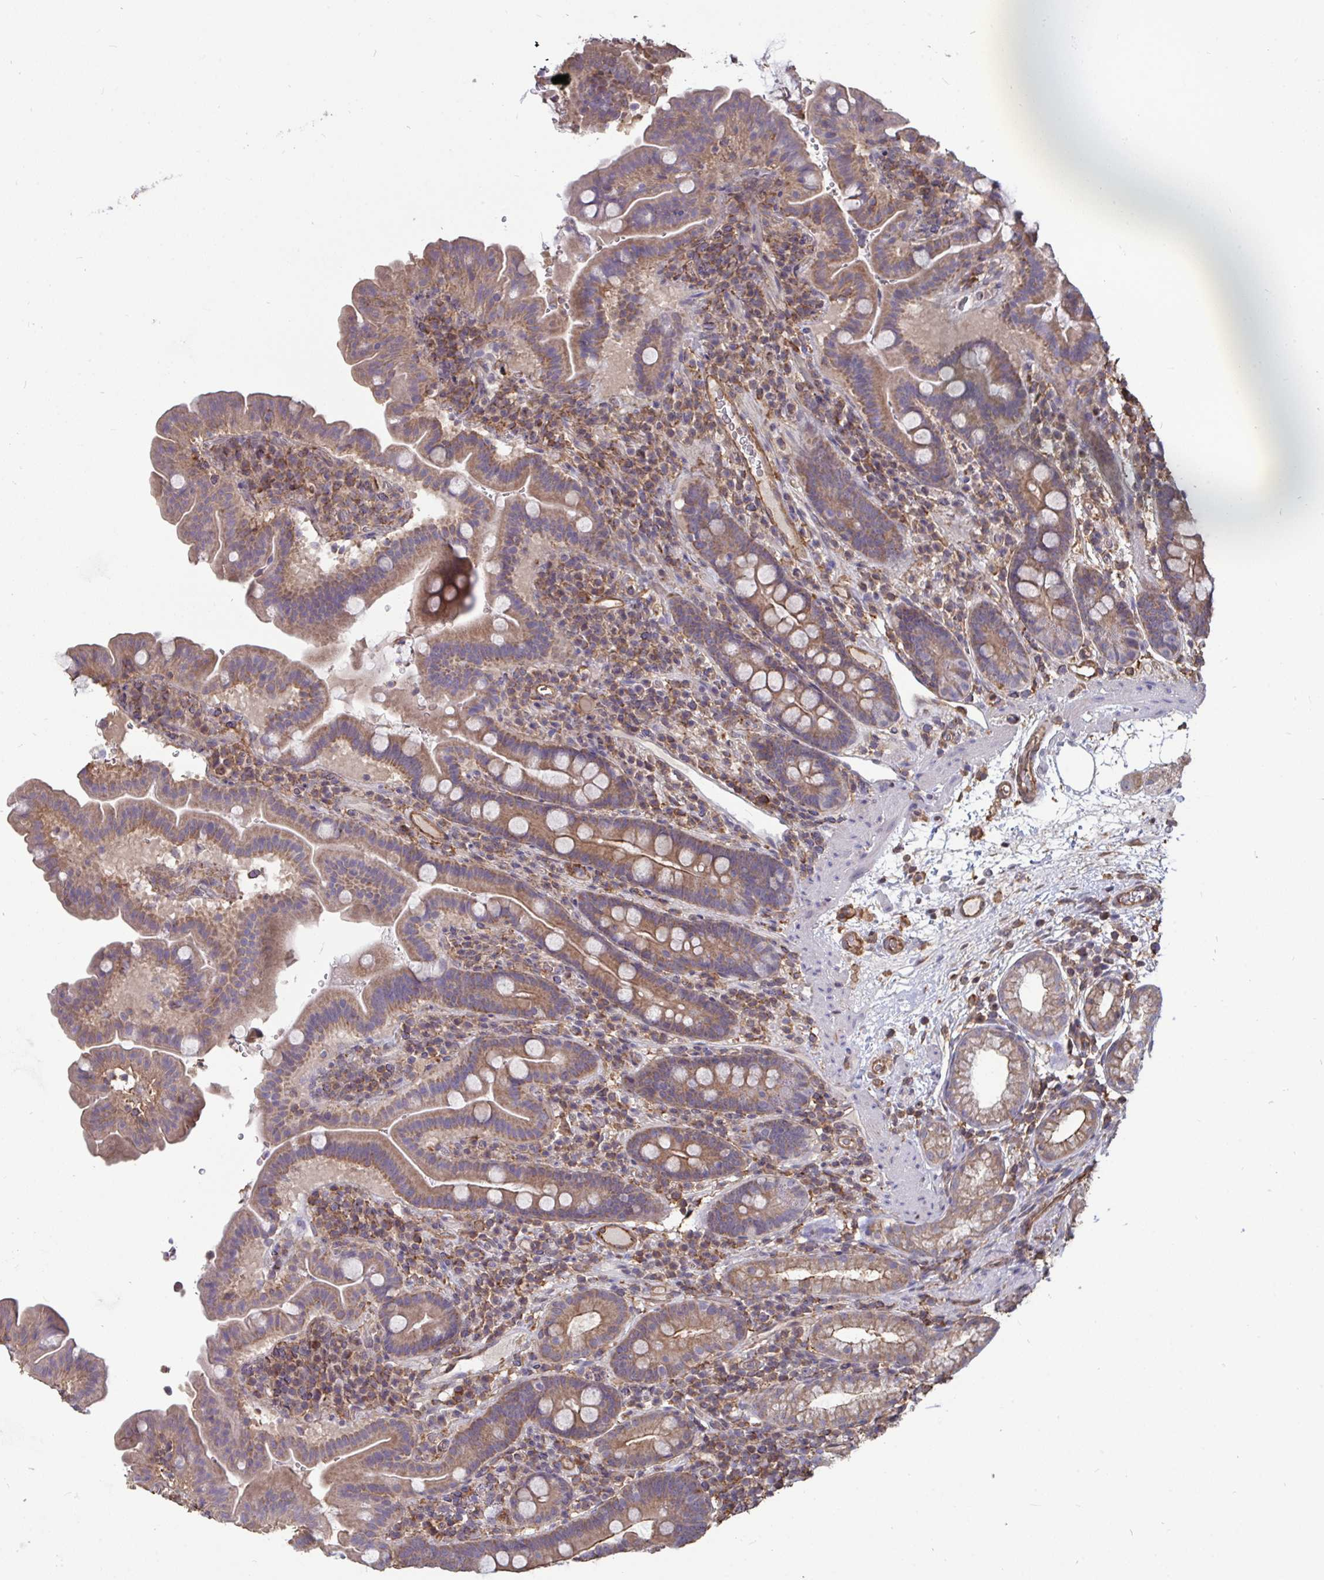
{"staining": {"intensity": "moderate", "quantity": "25%-75%", "location": "cytoplasmic/membranous"}, "tissue": "small intestine", "cell_type": "Glandular cells", "image_type": "normal", "snomed": [{"axis": "morphology", "description": "Normal tissue, NOS"}, {"axis": "topography", "description": "Small intestine"}], "caption": "Immunohistochemical staining of benign human small intestine reveals moderate cytoplasmic/membranous protein expression in about 25%-75% of glandular cells.", "gene": "ISCU", "patient": {"sex": "male", "age": 26}}